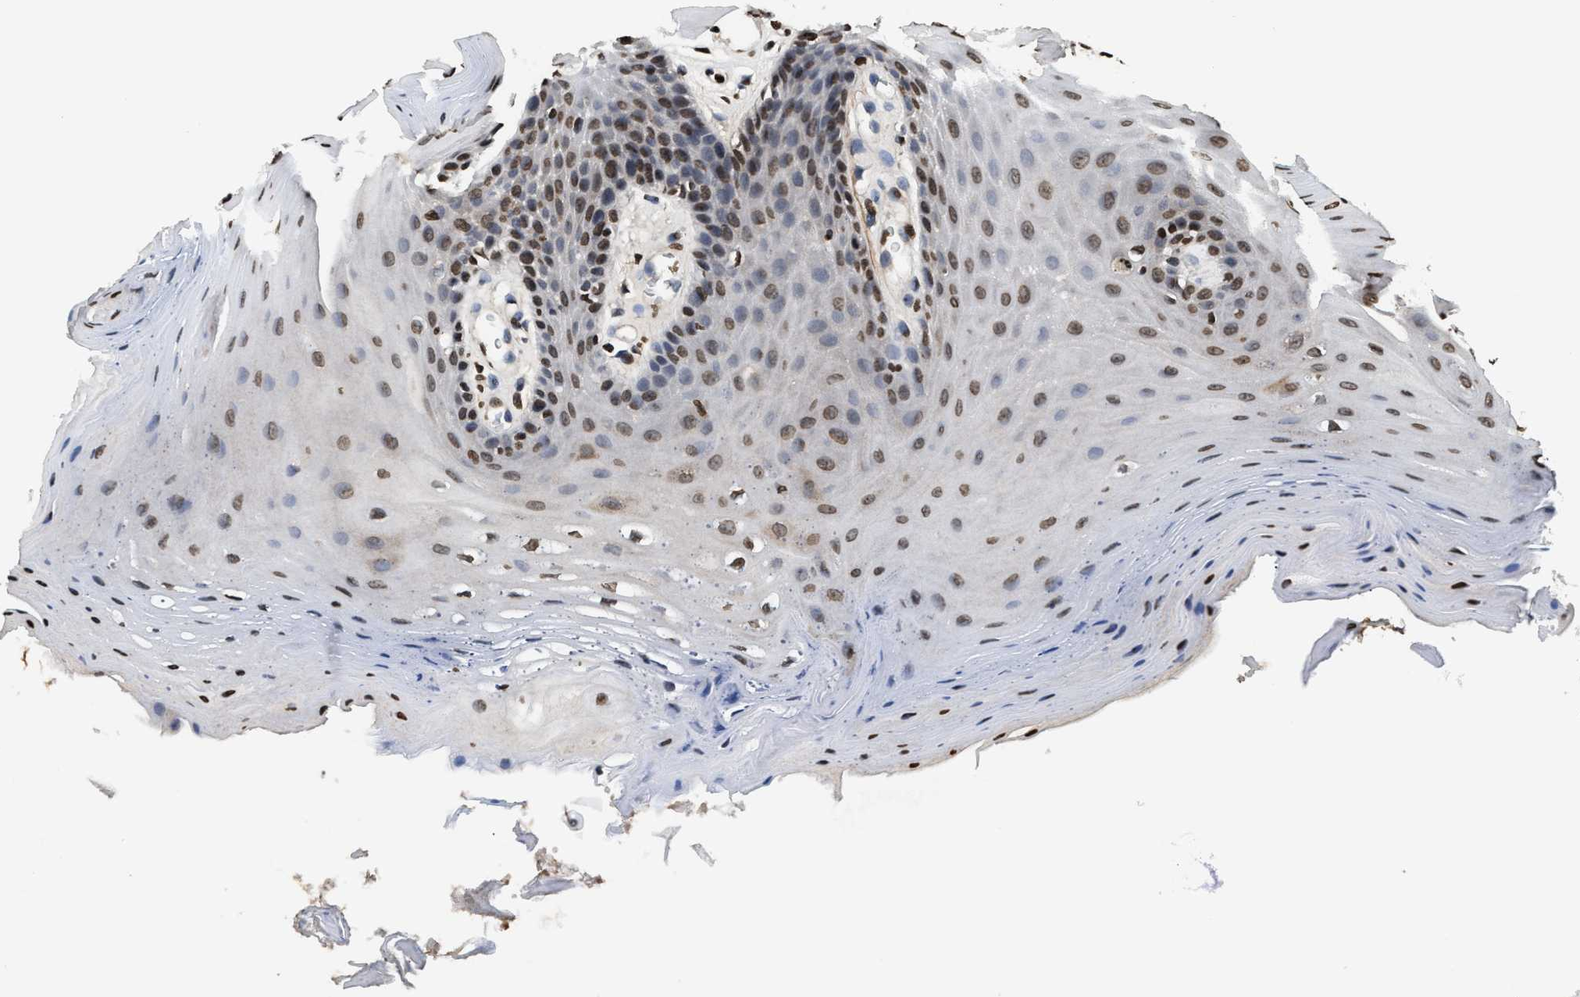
{"staining": {"intensity": "moderate", "quantity": ">75%", "location": "nuclear"}, "tissue": "oral mucosa", "cell_type": "Squamous epithelial cells", "image_type": "normal", "snomed": [{"axis": "morphology", "description": "Normal tissue, NOS"}, {"axis": "morphology", "description": "Squamous cell carcinoma, NOS"}, {"axis": "topography", "description": "Oral tissue"}, {"axis": "topography", "description": "Head-Neck"}], "caption": "A high-resolution photomicrograph shows immunohistochemistry (IHC) staining of unremarkable oral mucosa, which exhibits moderate nuclear staining in approximately >75% of squamous epithelial cells.", "gene": "DNASE1L3", "patient": {"sex": "male", "age": 71}}